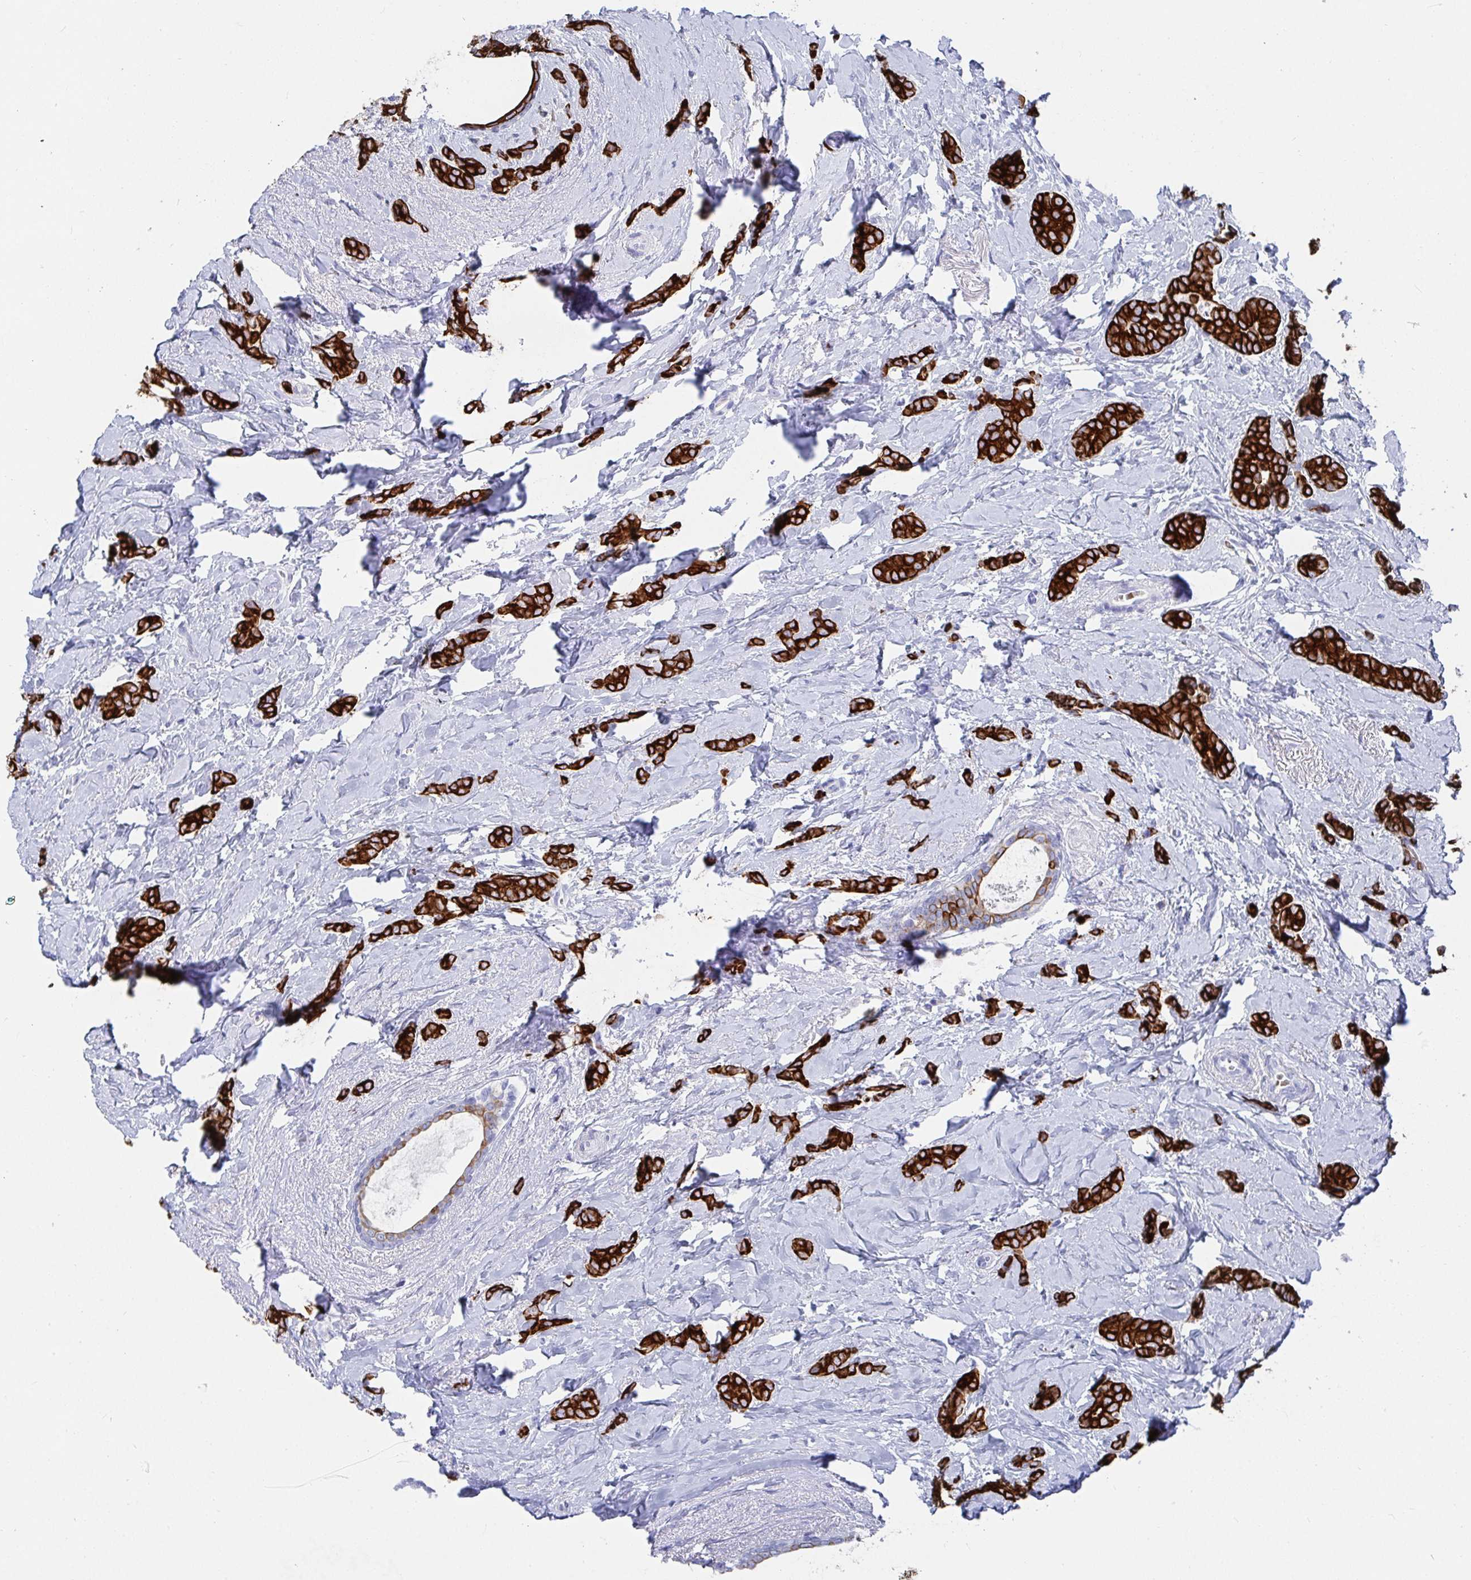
{"staining": {"intensity": "strong", "quantity": ">75%", "location": "cytoplasmic/membranous"}, "tissue": "breast cancer", "cell_type": "Tumor cells", "image_type": "cancer", "snomed": [{"axis": "morphology", "description": "Normal tissue, NOS"}, {"axis": "morphology", "description": "Duct carcinoma"}, {"axis": "topography", "description": "Breast"}], "caption": "This micrograph shows IHC staining of breast intraductal carcinoma, with high strong cytoplasmic/membranous expression in approximately >75% of tumor cells.", "gene": "CLDN8", "patient": {"sex": "female", "age": 77}}